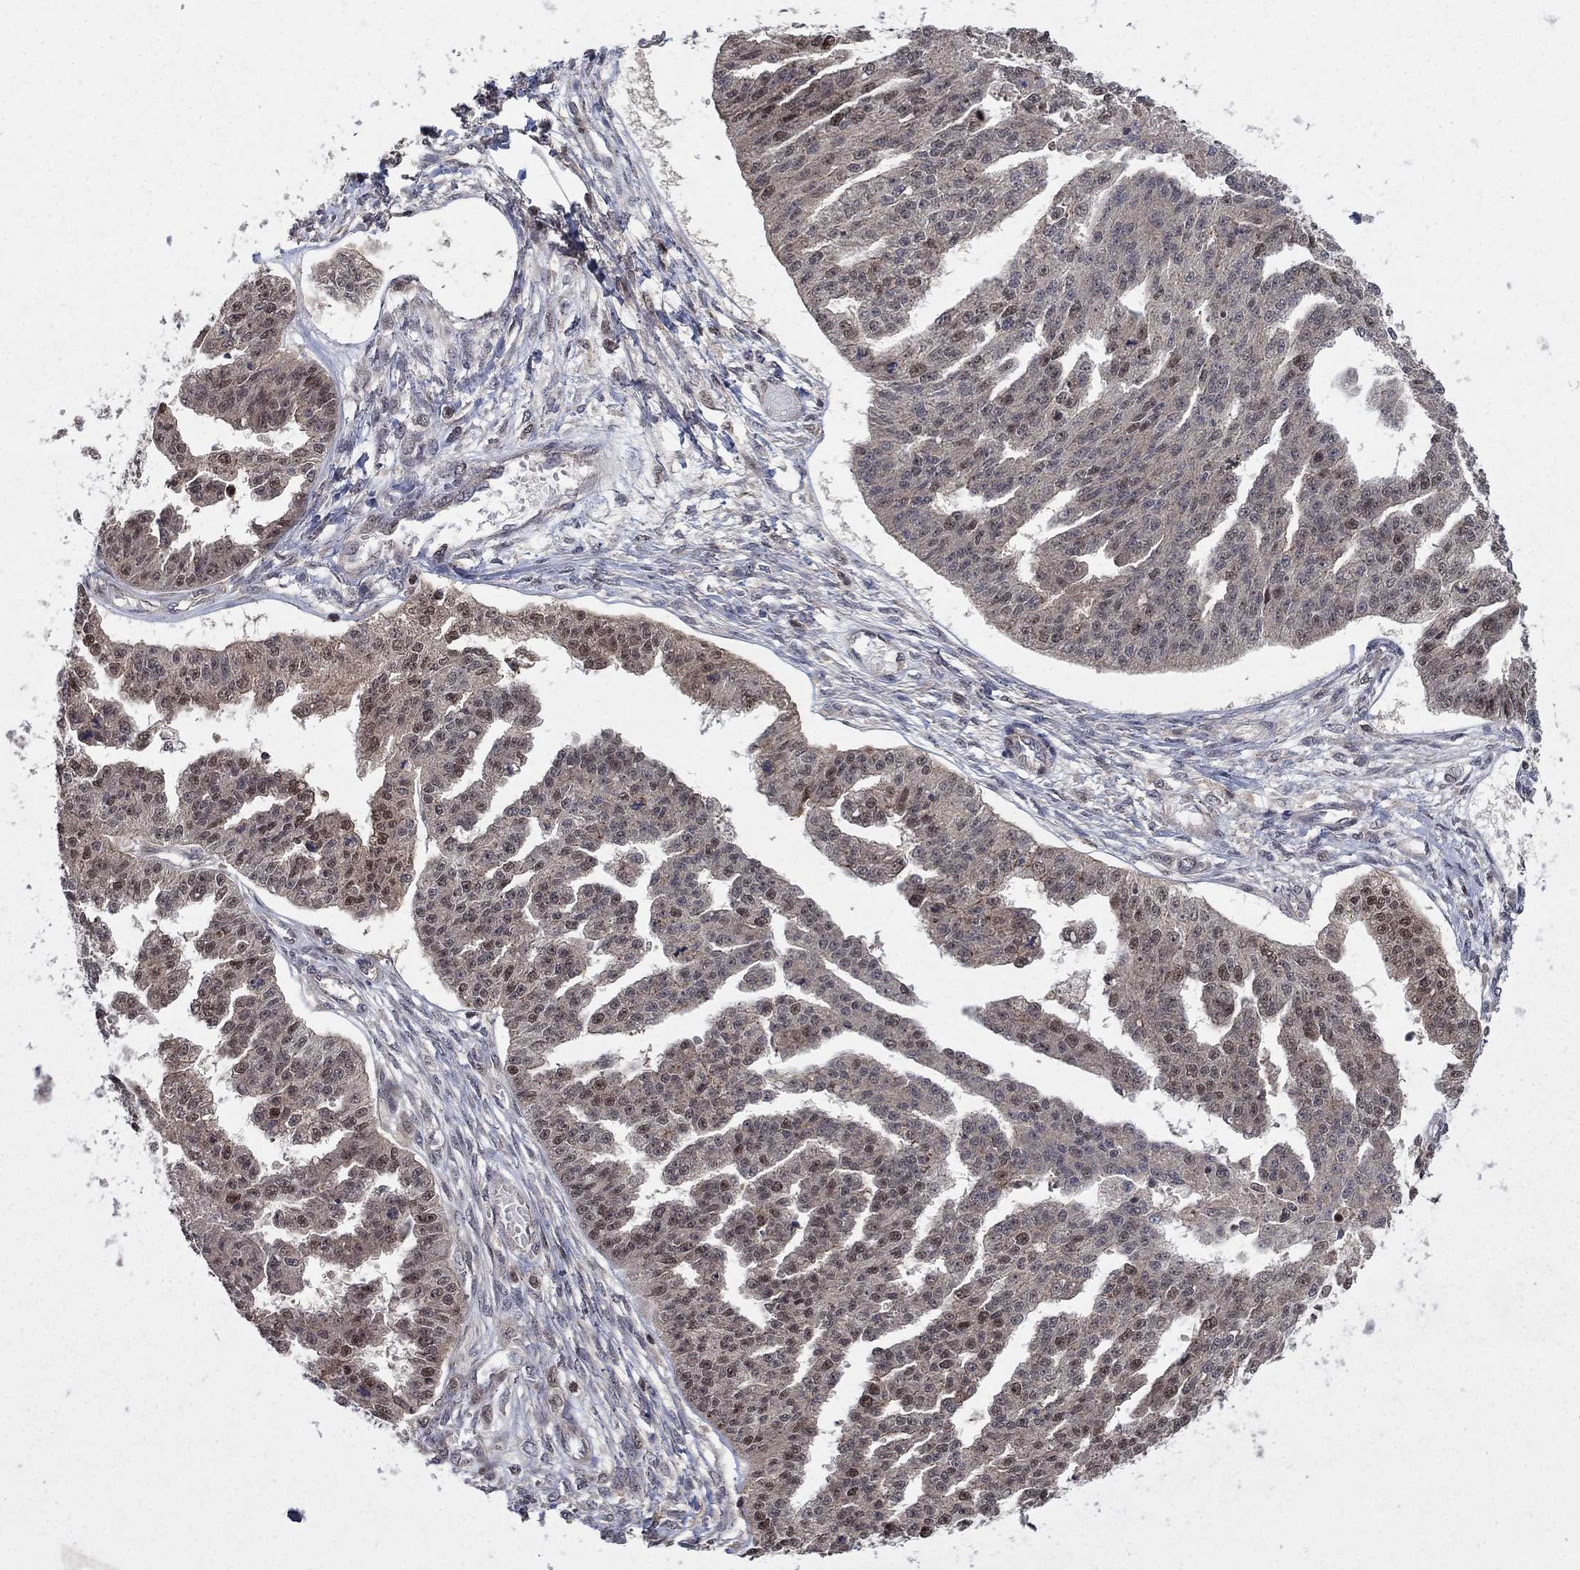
{"staining": {"intensity": "moderate", "quantity": "<25%", "location": "nuclear"}, "tissue": "ovarian cancer", "cell_type": "Tumor cells", "image_type": "cancer", "snomed": [{"axis": "morphology", "description": "Cystadenocarcinoma, serous, NOS"}, {"axis": "topography", "description": "Ovary"}], "caption": "Tumor cells reveal low levels of moderate nuclear staining in approximately <25% of cells in ovarian serous cystadenocarcinoma.", "gene": "CCDC66", "patient": {"sex": "female", "age": 58}}